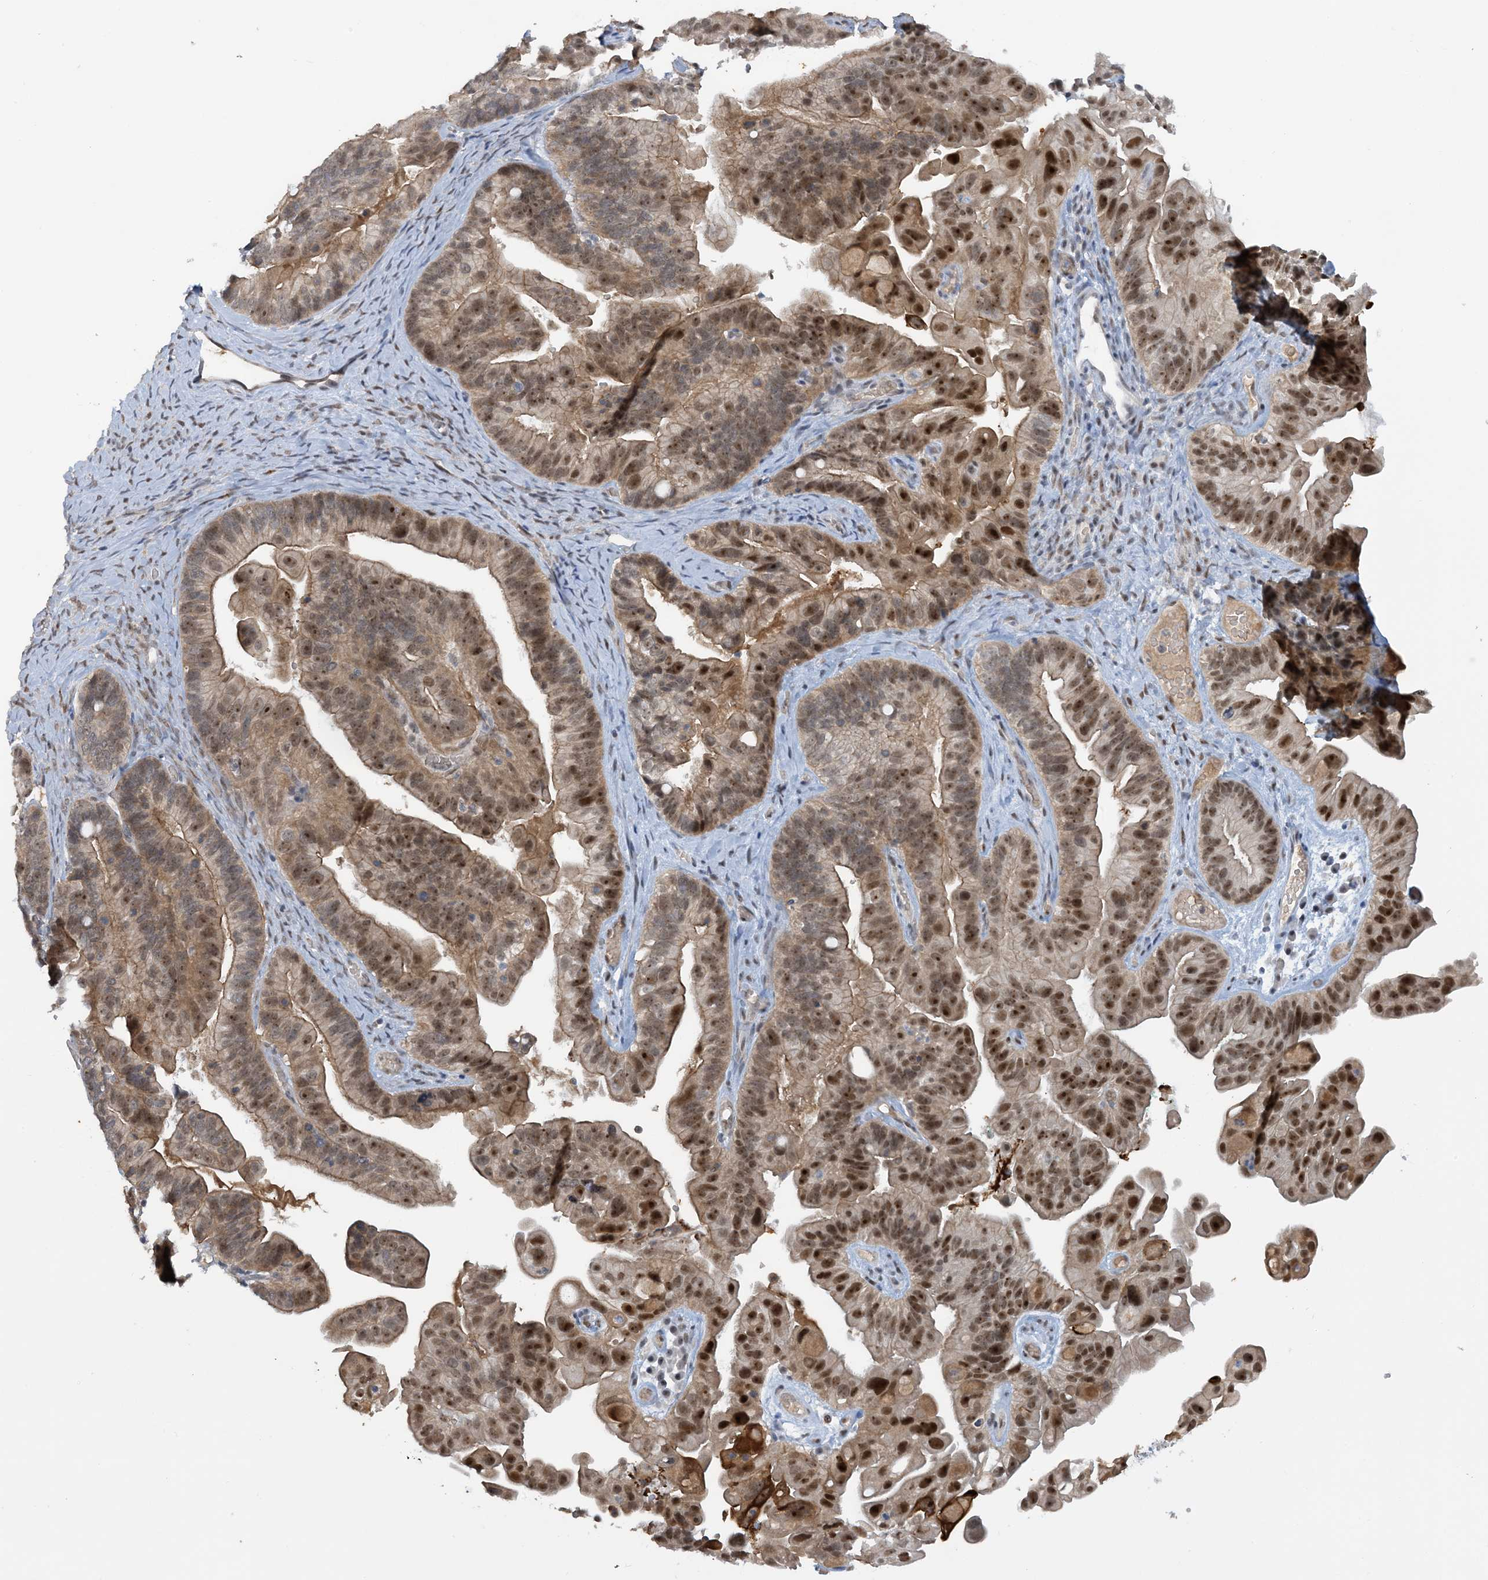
{"staining": {"intensity": "moderate", "quantity": ">75%", "location": "nuclear"}, "tissue": "ovarian cancer", "cell_type": "Tumor cells", "image_type": "cancer", "snomed": [{"axis": "morphology", "description": "Cystadenocarcinoma, serous, NOS"}, {"axis": "topography", "description": "Ovary"}], "caption": "A brown stain labels moderate nuclear positivity of a protein in ovarian cancer tumor cells. (Brightfield microscopy of DAB IHC at high magnification).", "gene": "UBE2E1", "patient": {"sex": "female", "age": 56}}